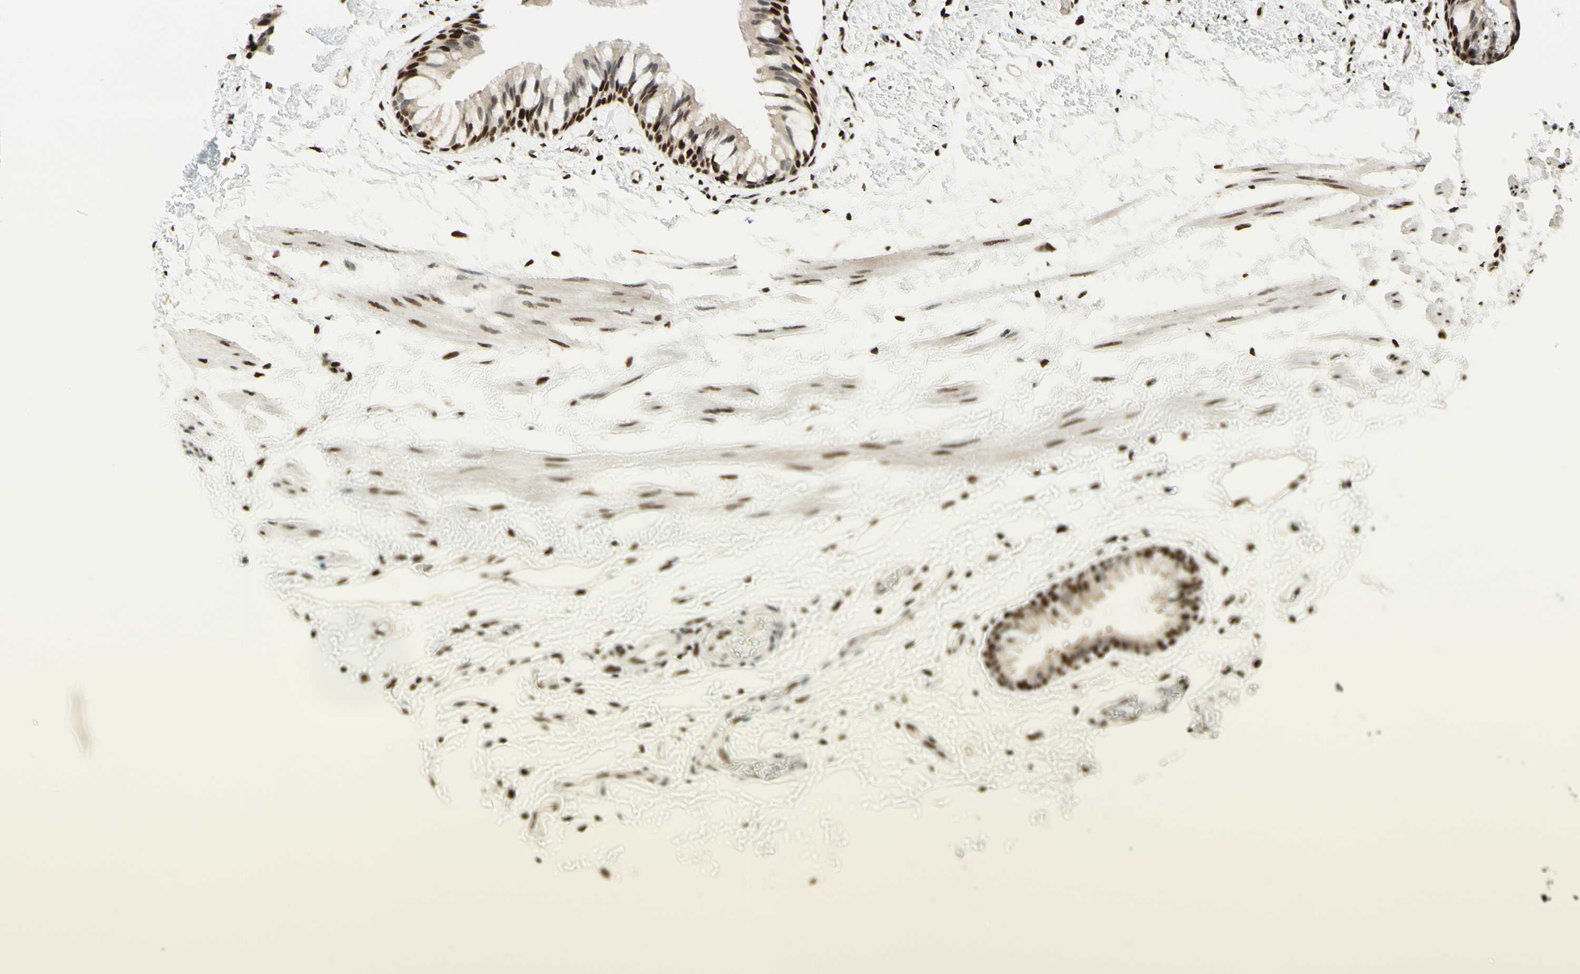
{"staining": {"intensity": "moderate", "quantity": "25%-75%", "location": "nuclear"}, "tissue": "adipose tissue", "cell_type": "Adipocytes", "image_type": "normal", "snomed": [{"axis": "morphology", "description": "Normal tissue, NOS"}, {"axis": "topography", "description": "Bronchus"}], "caption": "Immunohistochemical staining of unremarkable human adipose tissue reveals medium levels of moderate nuclear positivity in approximately 25%-75% of adipocytes.", "gene": "CDKL5", "patient": {"sex": "female", "age": 73}}